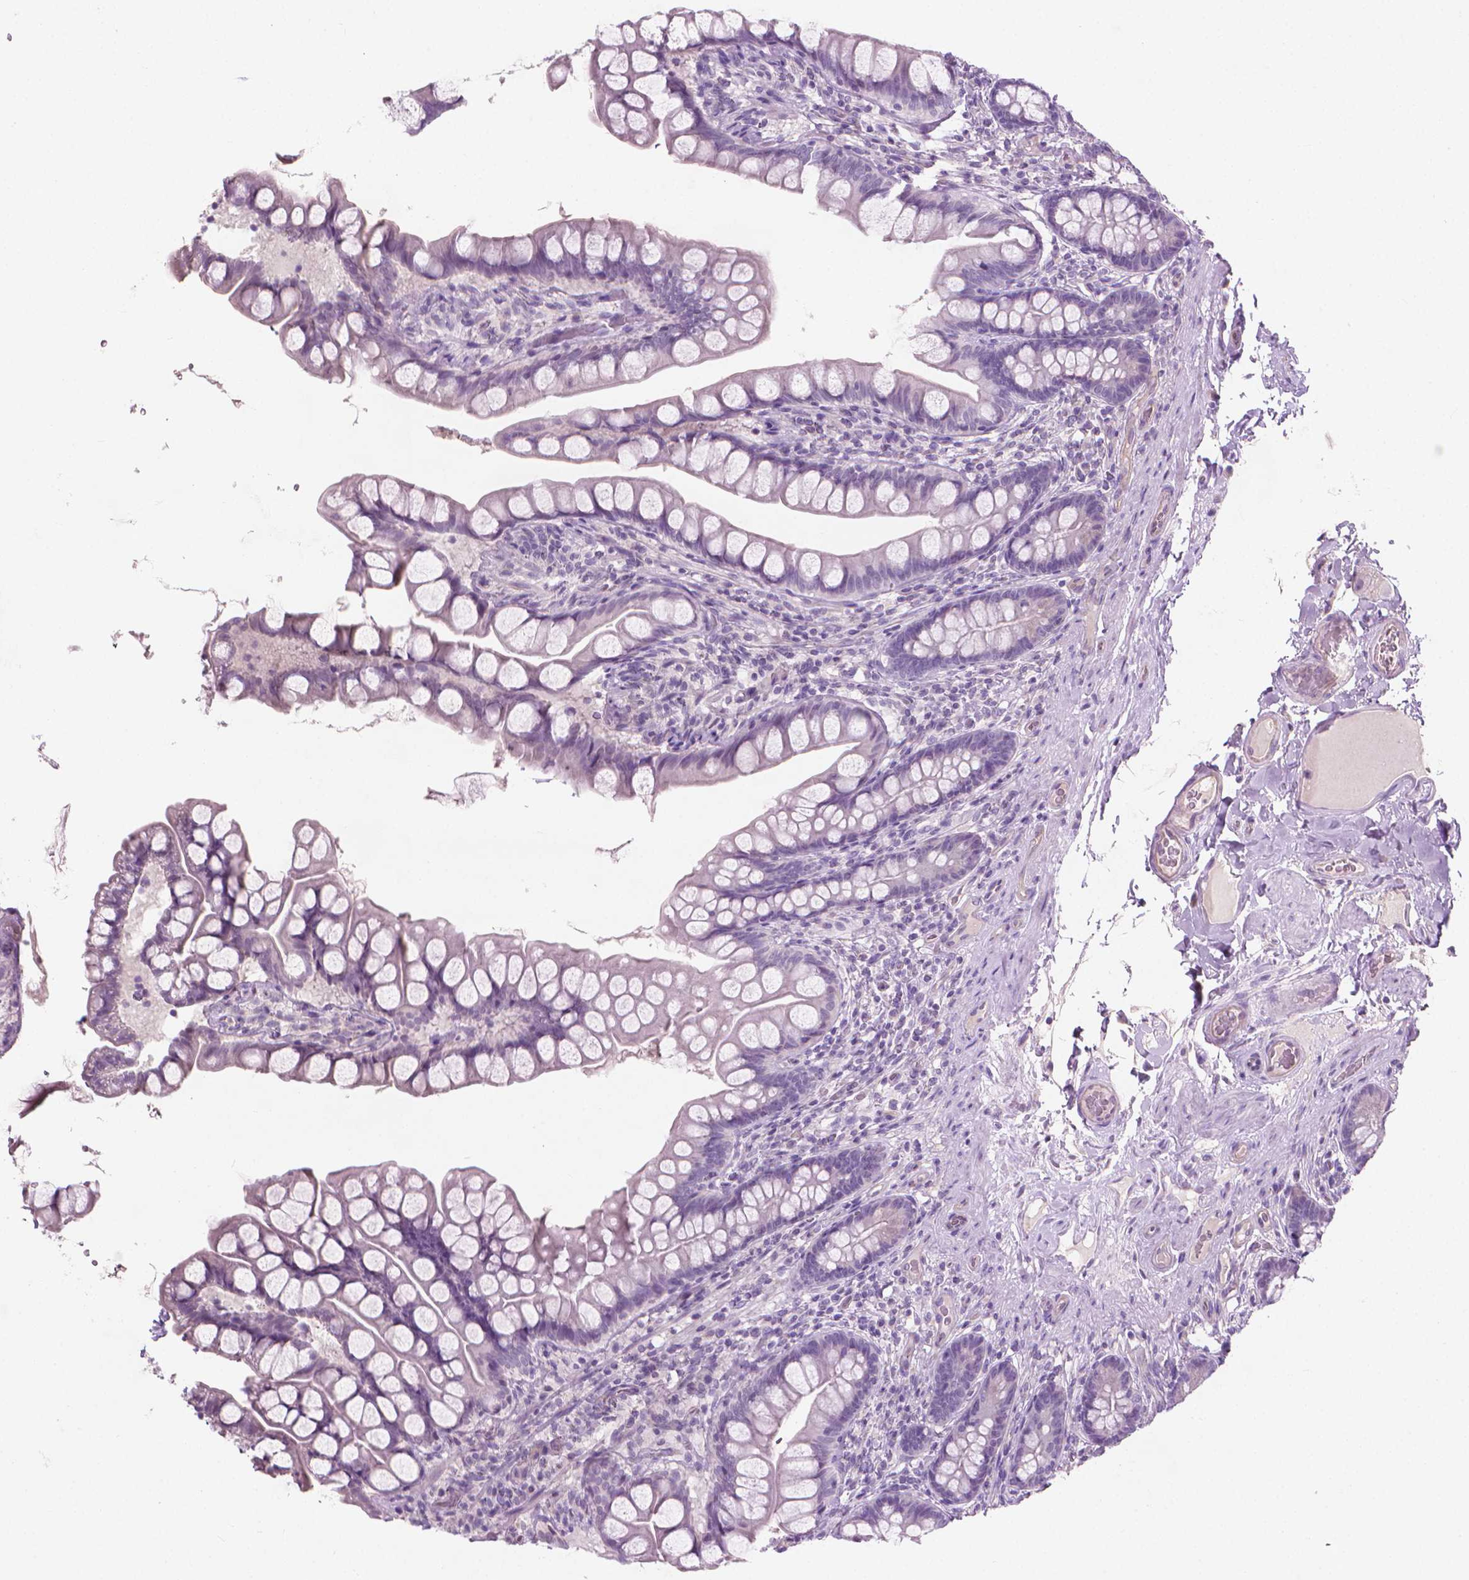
{"staining": {"intensity": "negative", "quantity": "none", "location": "none"}, "tissue": "small intestine", "cell_type": "Glandular cells", "image_type": "normal", "snomed": [{"axis": "morphology", "description": "Normal tissue, NOS"}, {"axis": "topography", "description": "Small intestine"}], "caption": "This is a micrograph of immunohistochemistry (IHC) staining of benign small intestine, which shows no positivity in glandular cells.", "gene": "KRT73", "patient": {"sex": "male", "age": 70}}